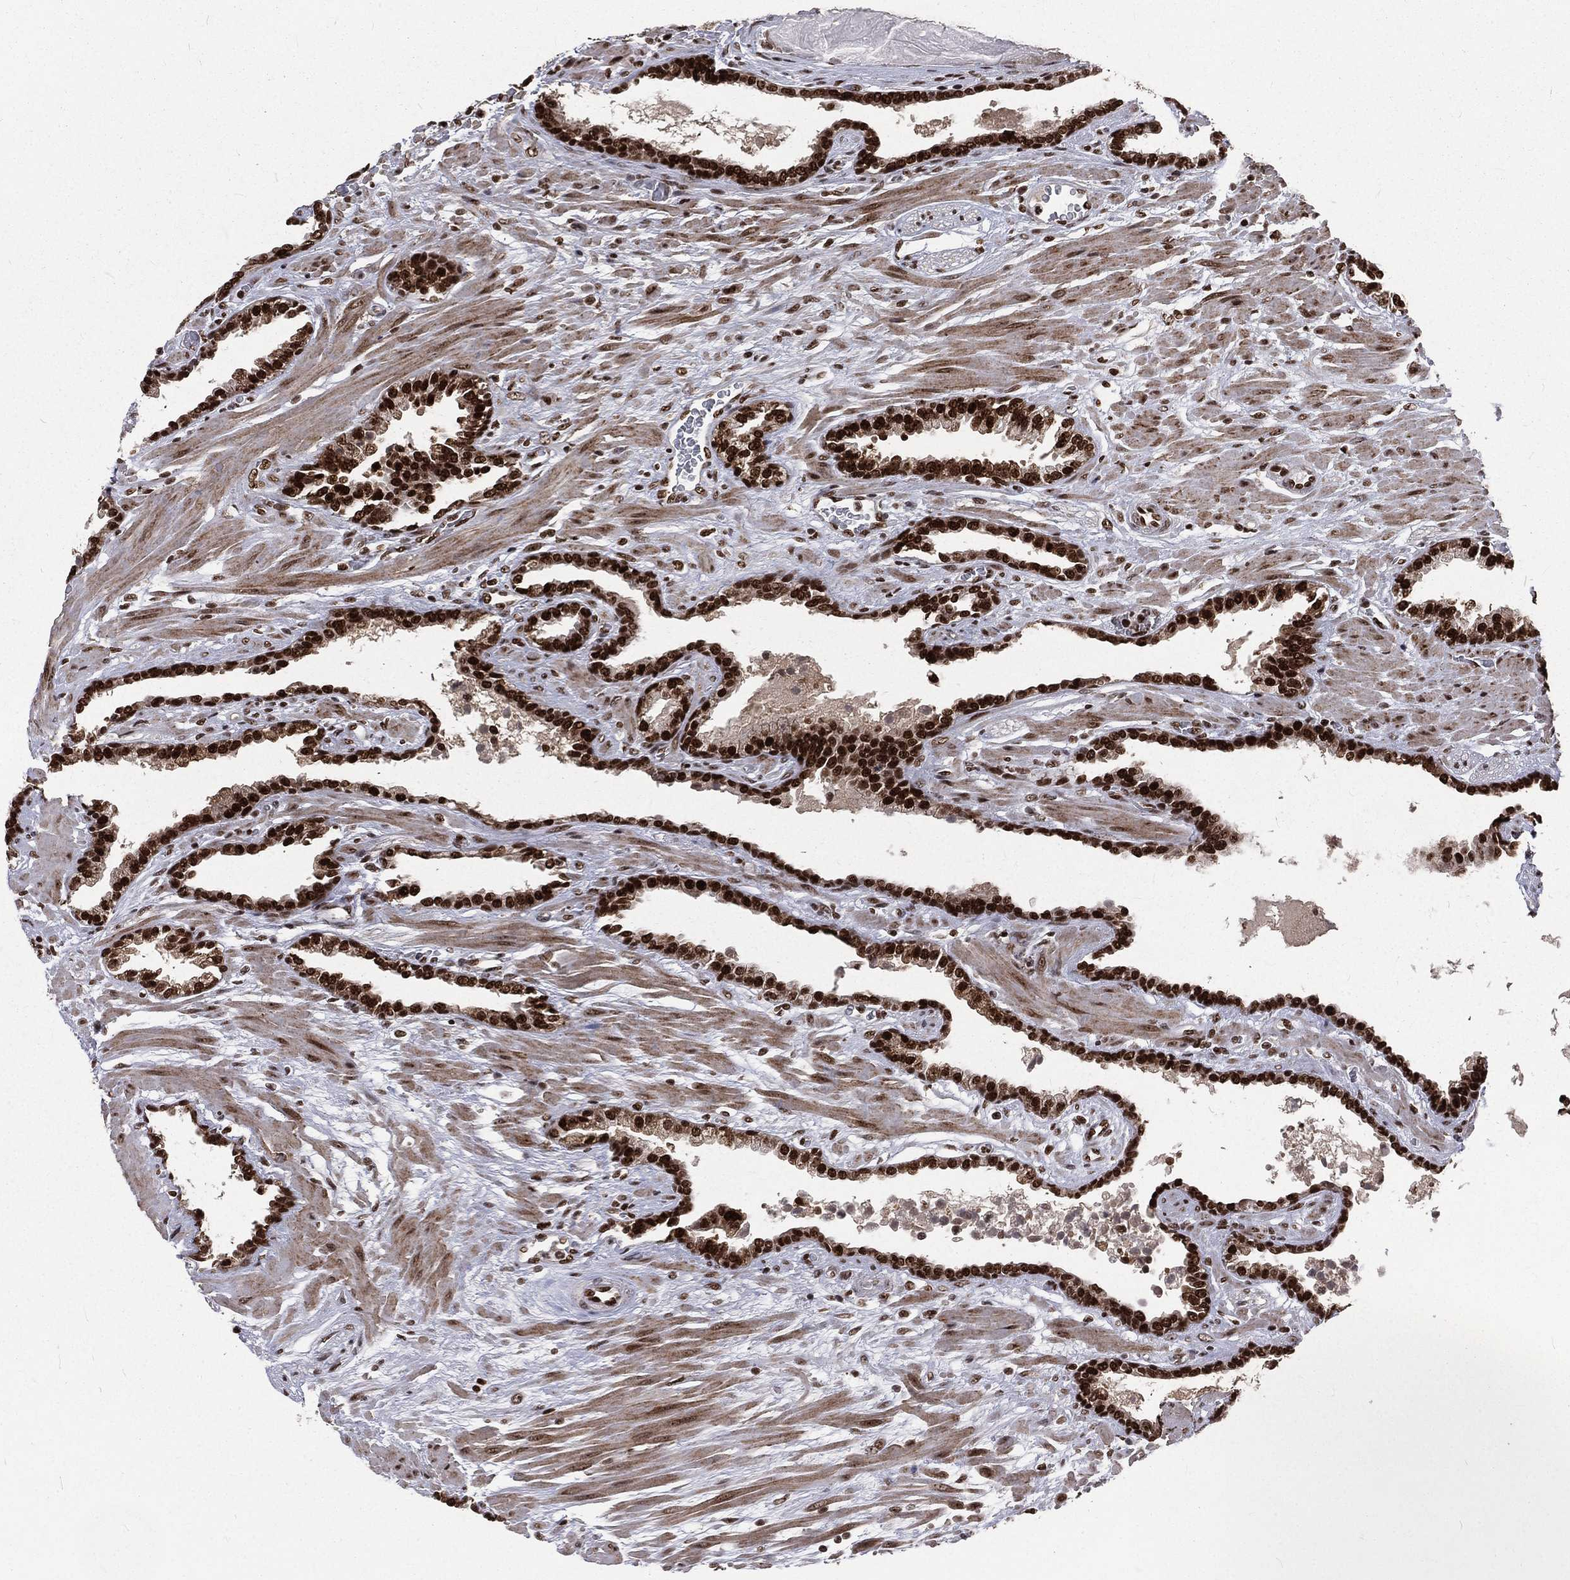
{"staining": {"intensity": "strong", "quantity": ">75%", "location": "nuclear"}, "tissue": "prostate cancer", "cell_type": "Tumor cells", "image_type": "cancer", "snomed": [{"axis": "morphology", "description": "Adenocarcinoma, Low grade"}, {"axis": "topography", "description": "Prostate"}], "caption": "Low-grade adenocarcinoma (prostate) stained for a protein (brown) demonstrates strong nuclear positive positivity in approximately >75% of tumor cells.", "gene": "POLB", "patient": {"sex": "male", "age": 69}}